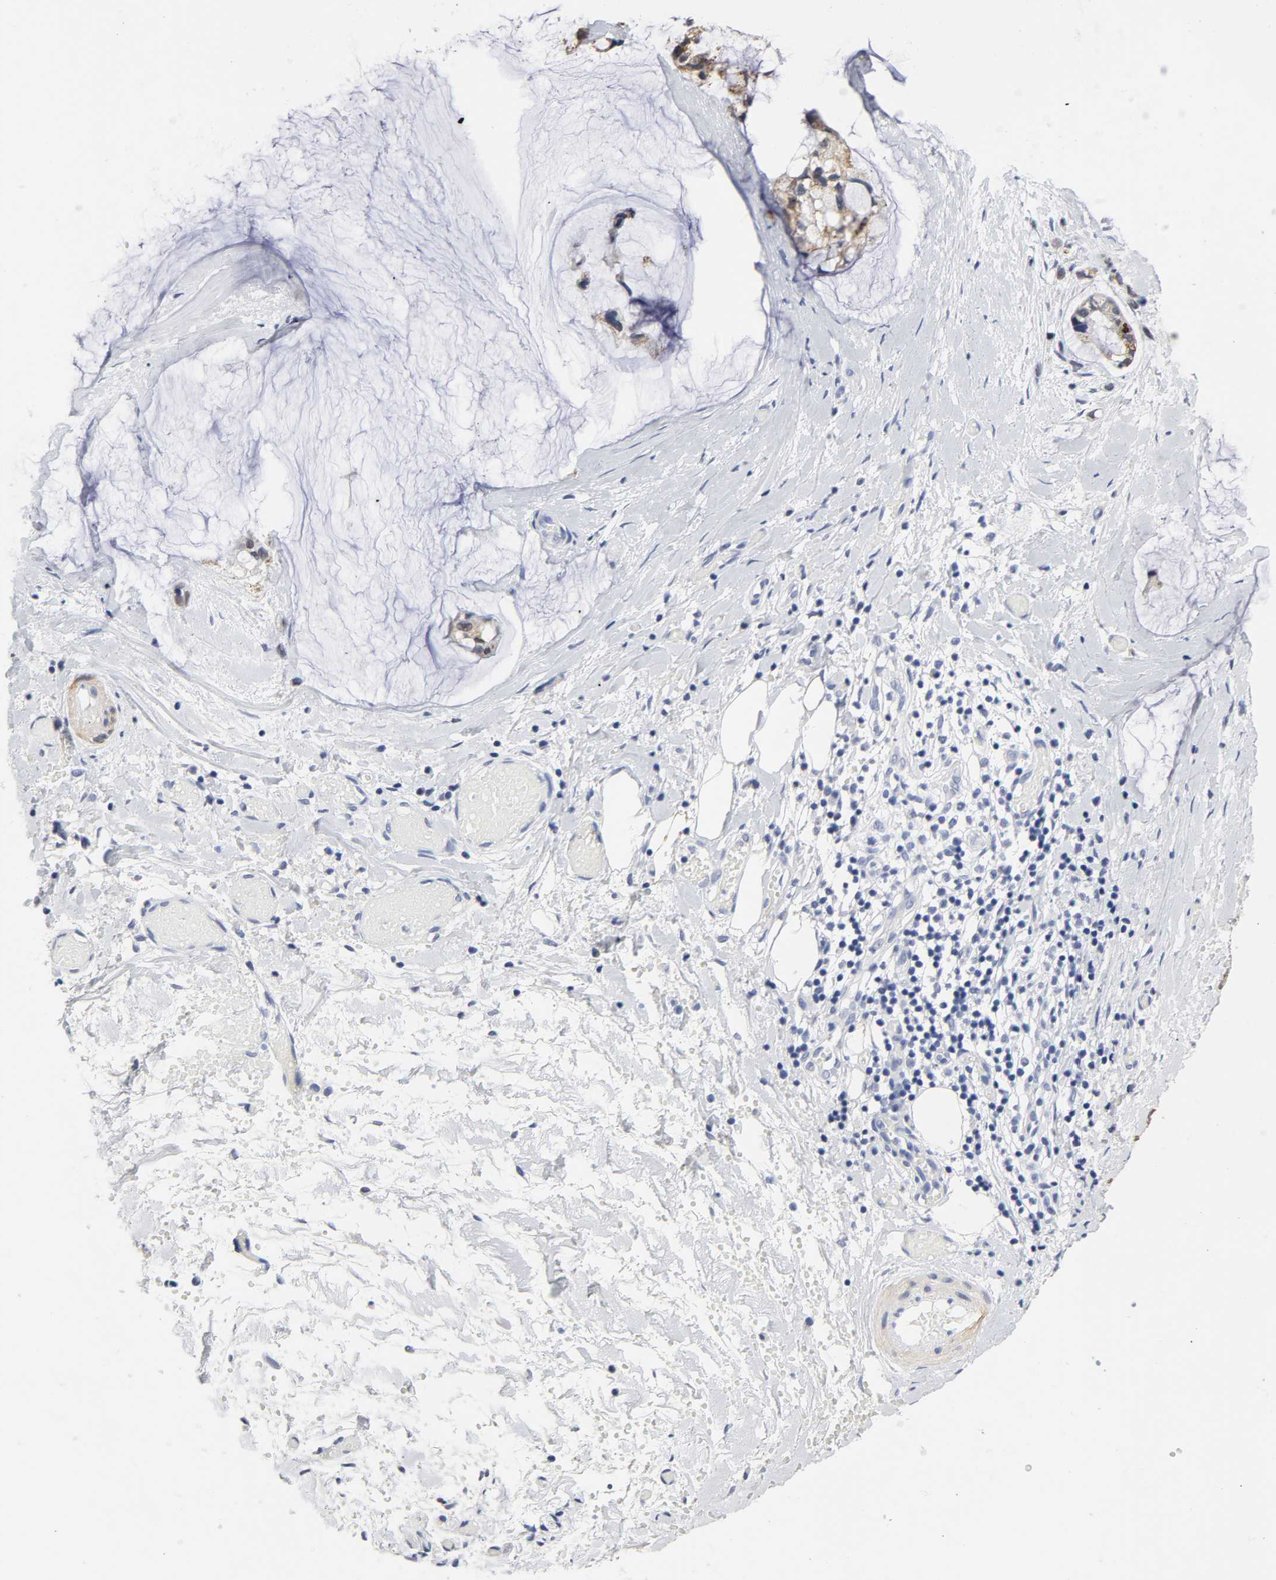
{"staining": {"intensity": "moderate", "quantity": ">75%", "location": "cytoplasmic/membranous"}, "tissue": "ovarian cancer", "cell_type": "Tumor cells", "image_type": "cancer", "snomed": [{"axis": "morphology", "description": "Cystadenocarcinoma, mucinous, NOS"}, {"axis": "topography", "description": "Ovary"}], "caption": "Ovarian mucinous cystadenocarcinoma stained with a brown dye exhibits moderate cytoplasmic/membranous positive expression in about >75% of tumor cells.", "gene": "GRHL2", "patient": {"sex": "female", "age": 39}}